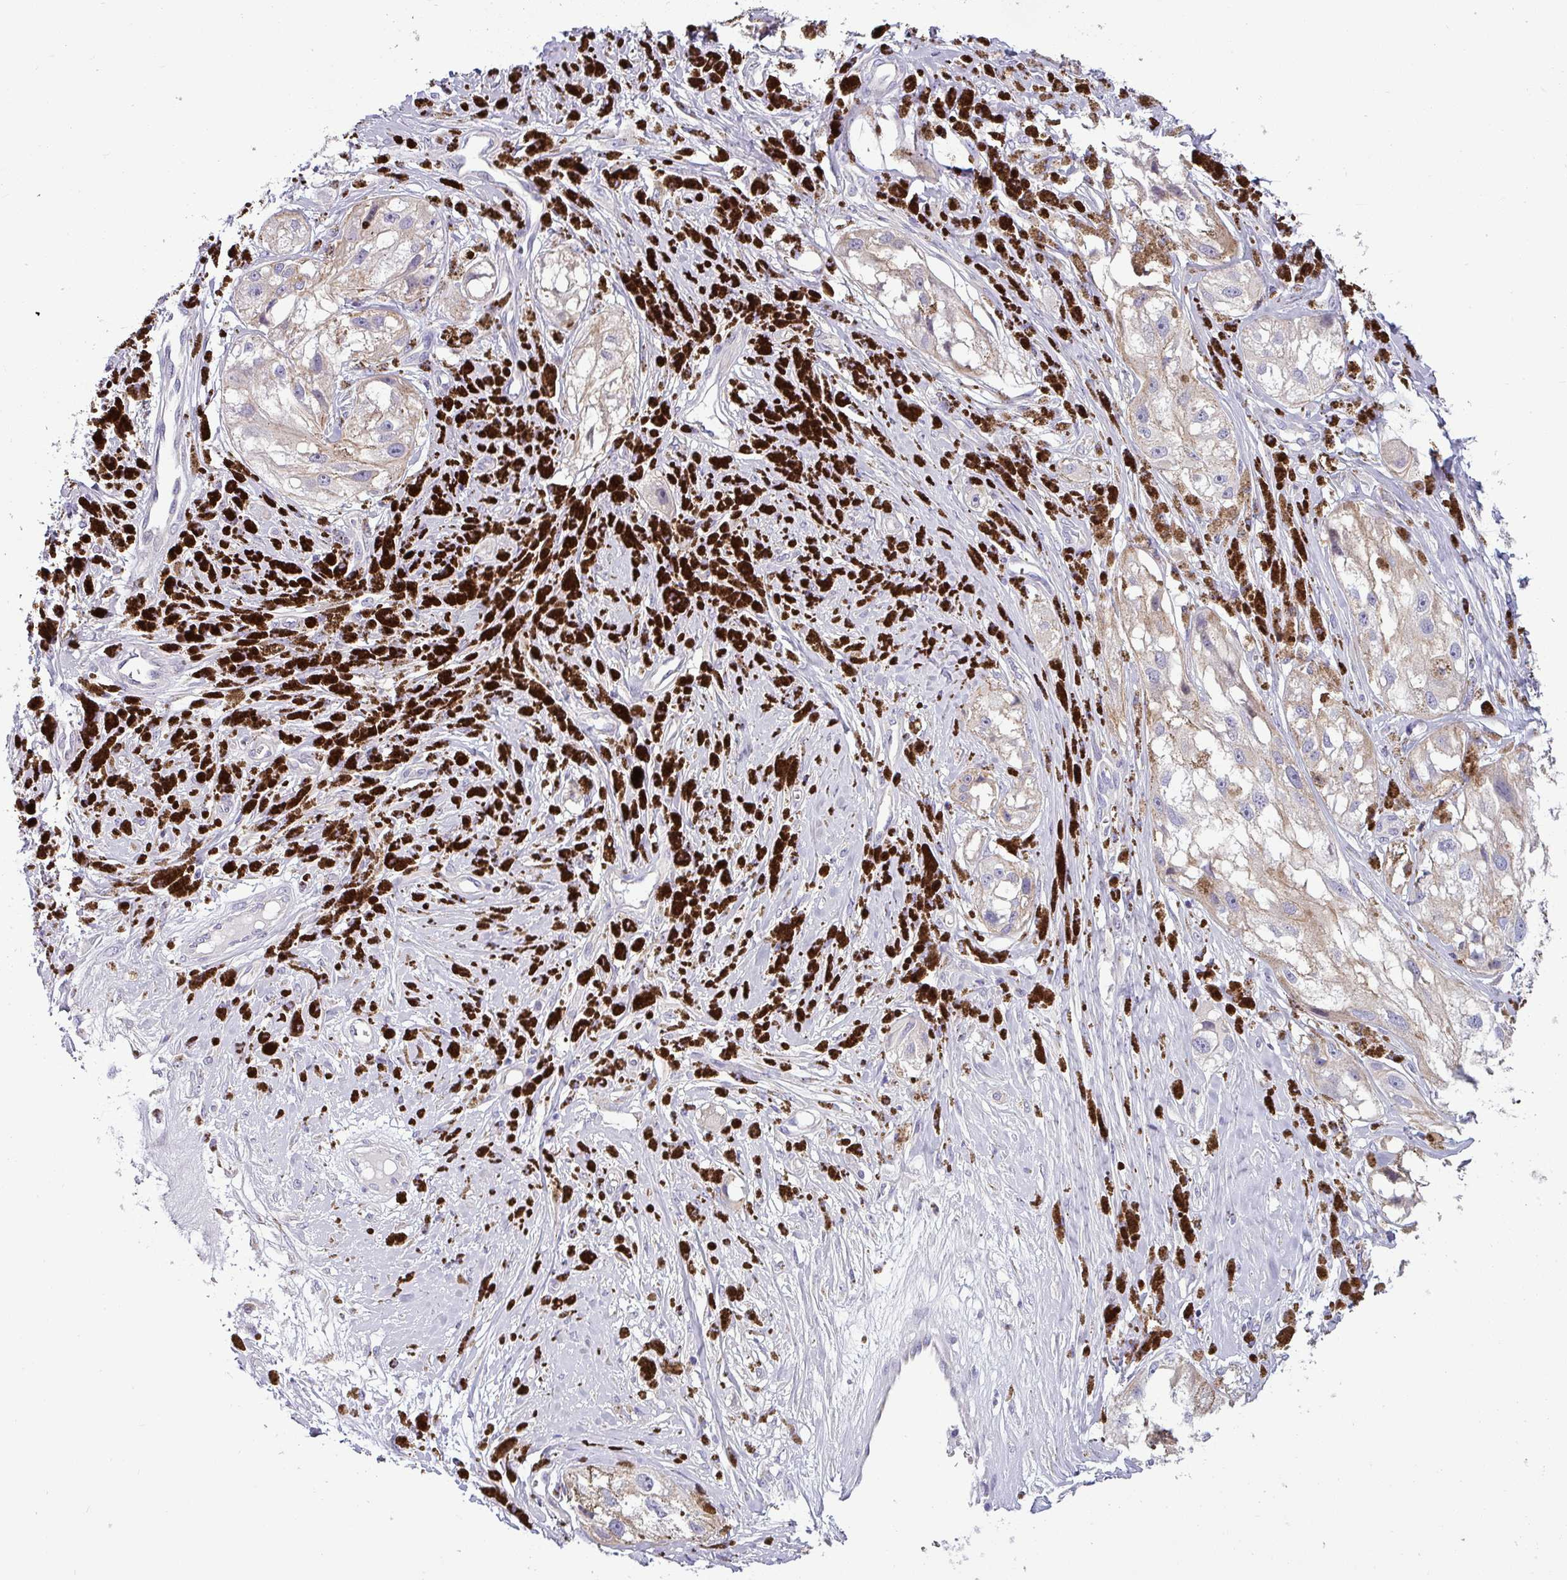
{"staining": {"intensity": "negative", "quantity": "none", "location": "none"}, "tissue": "melanoma", "cell_type": "Tumor cells", "image_type": "cancer", "snomed": [{"axis": "morphology", "description": "Malignant melanoma, NOS"}, {"axis": "topography", "description": "Skin"}], "caption": "Histopathology image shows no protein expression in tumor cells of melanoma tissue.", "gene": "ACAP3", "patient": {"sex": "male", "age": 88}}